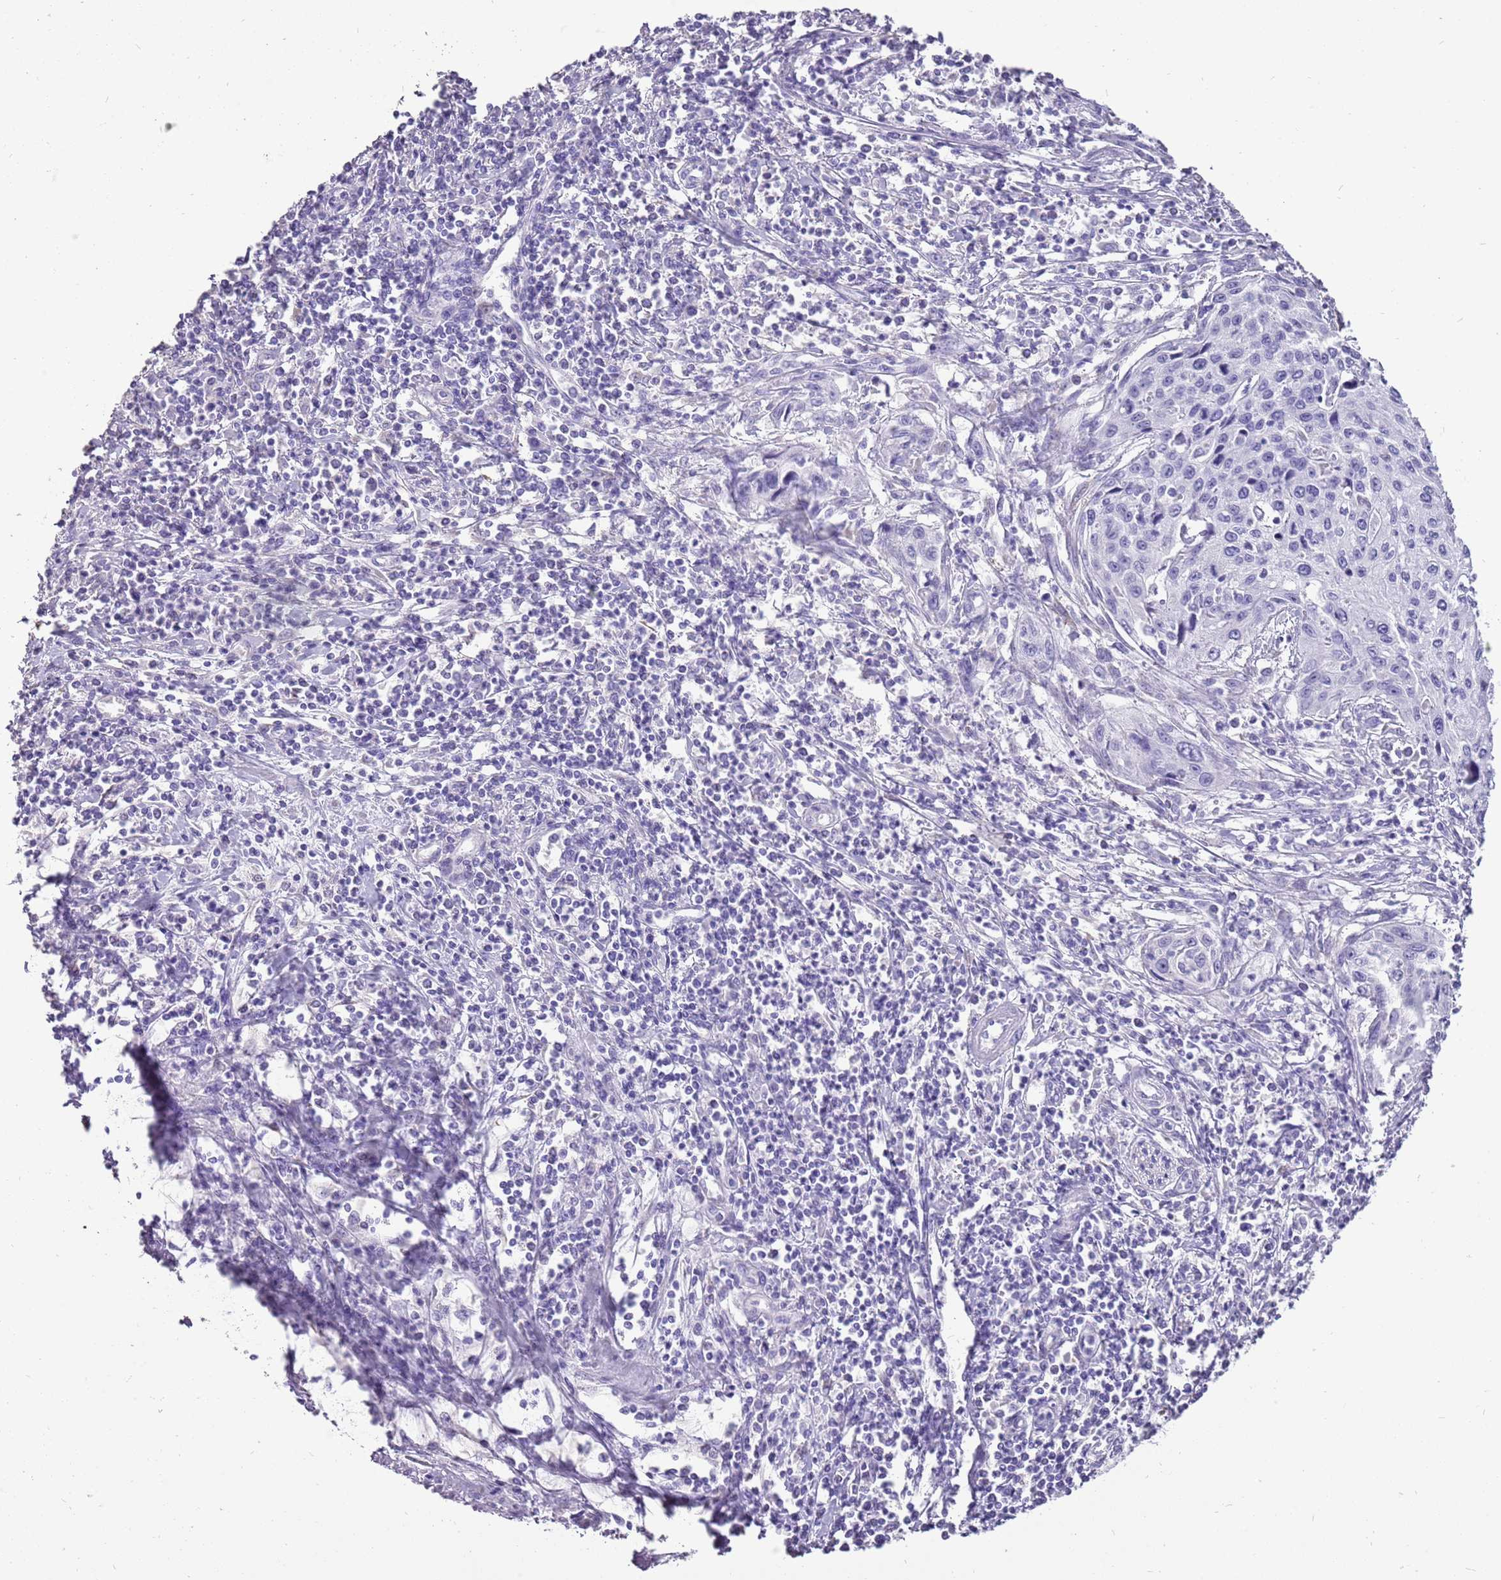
{"staining": {"intensity": "negative", "quantity": "none", "location": "none"}, "tissue": "cervical cancer", "cell_type": "Tumor cells", "image_type": "cancer", "snomed": [{"axis": "morphology", "description": "Squamous cell carcinoma, NOS"}, {"axis": "topography", "description": "Cervix"}], "caption": "Immunohistochemistry (IHC) of human cervical cancer (squamous cell carcinoma) shows no expression in tumor cells. (Brightfield microscopy of DAB immunohistochemistry (IHC) at high magnification).", "gene": "ACSS3", "patient": {"sex": "female", "age": 32}}